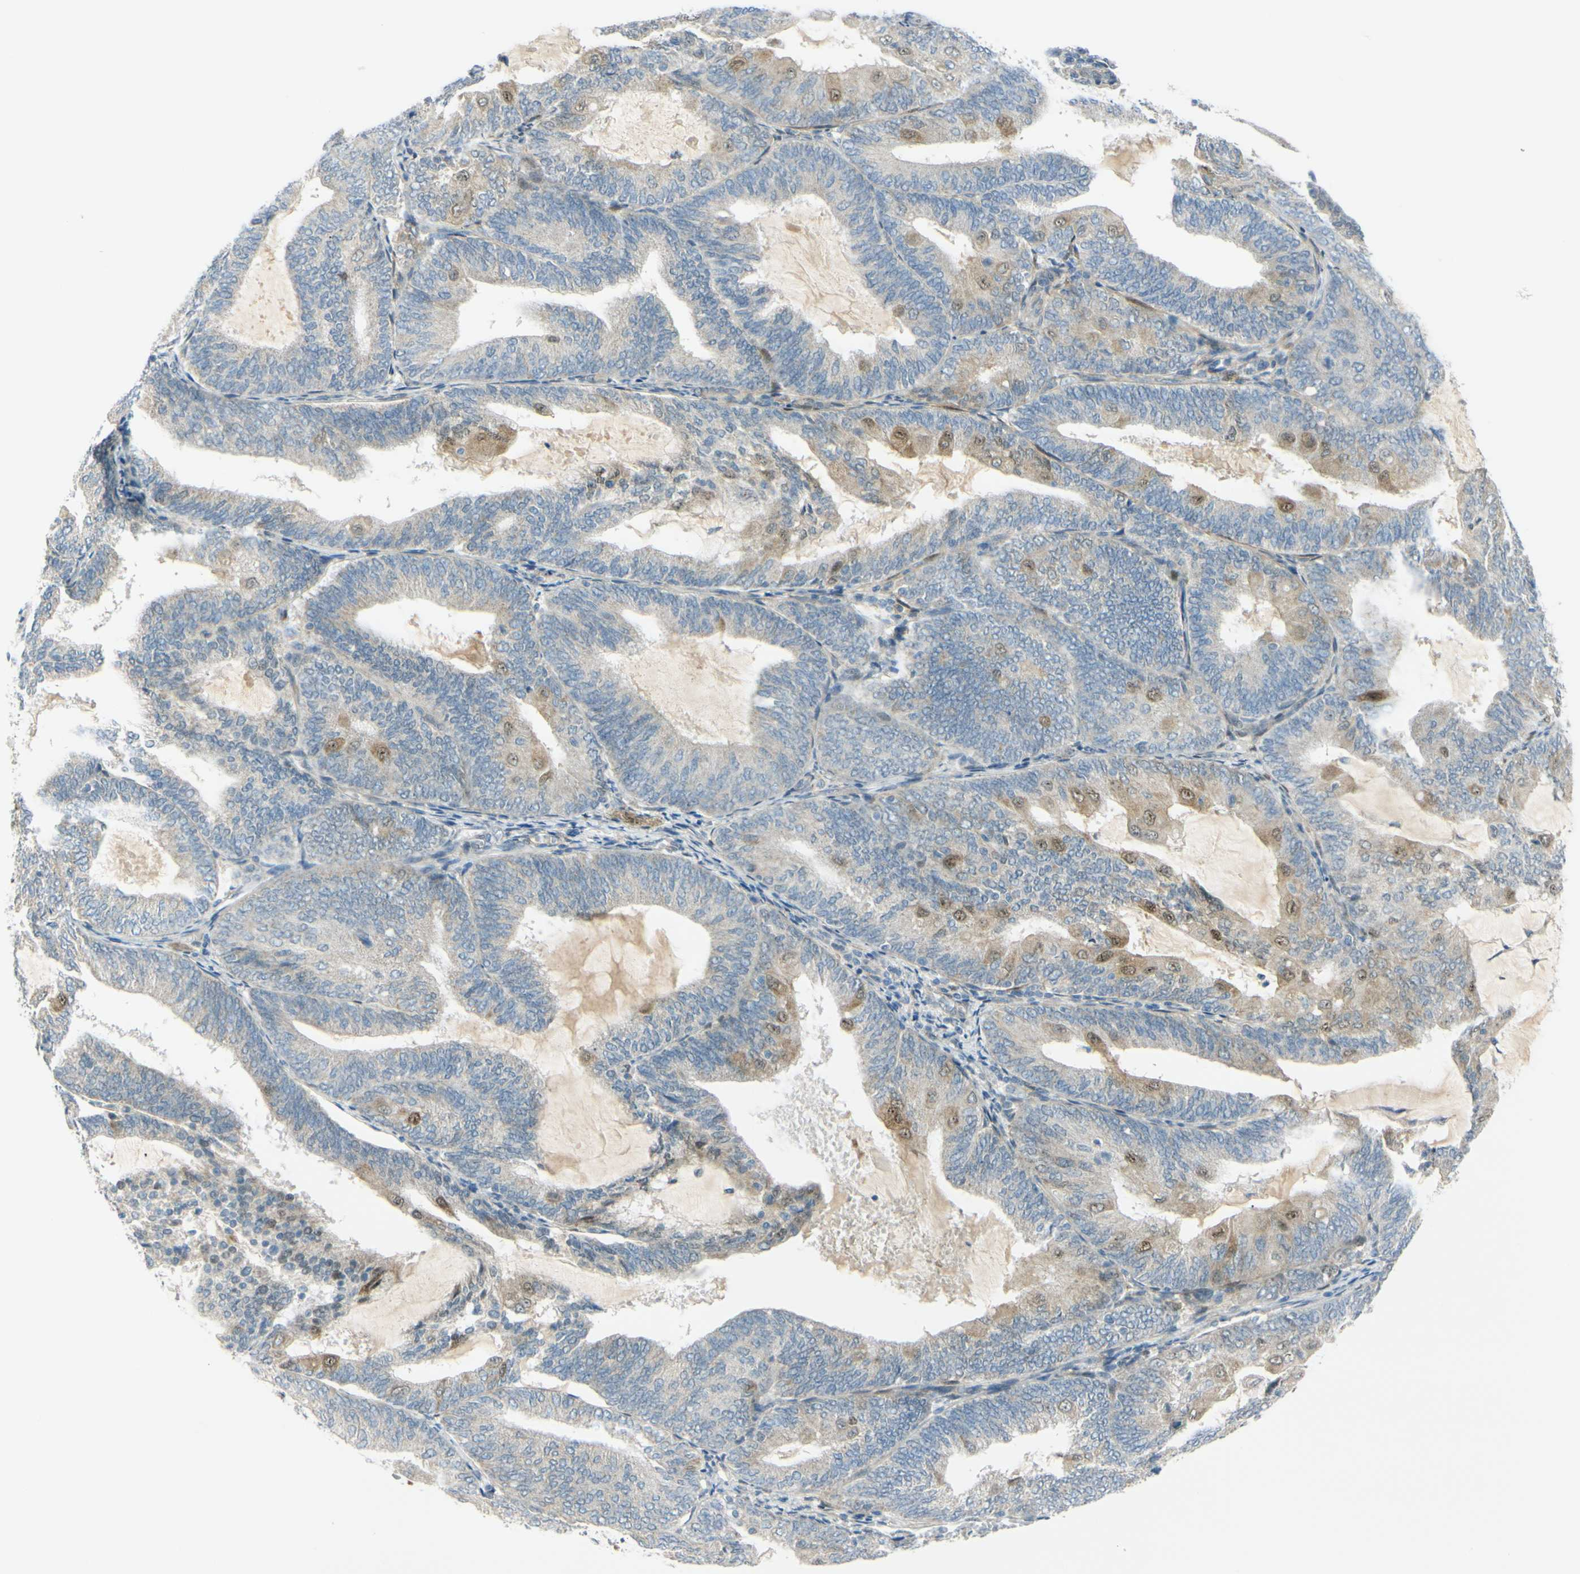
{"staining": {"intensity": "negative", "quantity": "none", "location": "none"}, "tissue": "endometrial cancer", "cell_type": "Tumor cells", "image_type": "cancer", "snomed": [{"axis": "morphology", "description": "Adenocarcinoma, NOS"}, {"axis": "topography", "description": "Endometrium"}], "caption": "A high-resolution photomicrograph shows IHC staining of endometrial adenocarcinoma, which displays no significant staining in tumor cells. Brightfield microscopy of immunohistochemistry (IHC) stained with DAB (brown) and hematoxylin (blue), captured at high magnification.", "gene": "FHL2", "patient": {"sex": "female", "age": 81}}